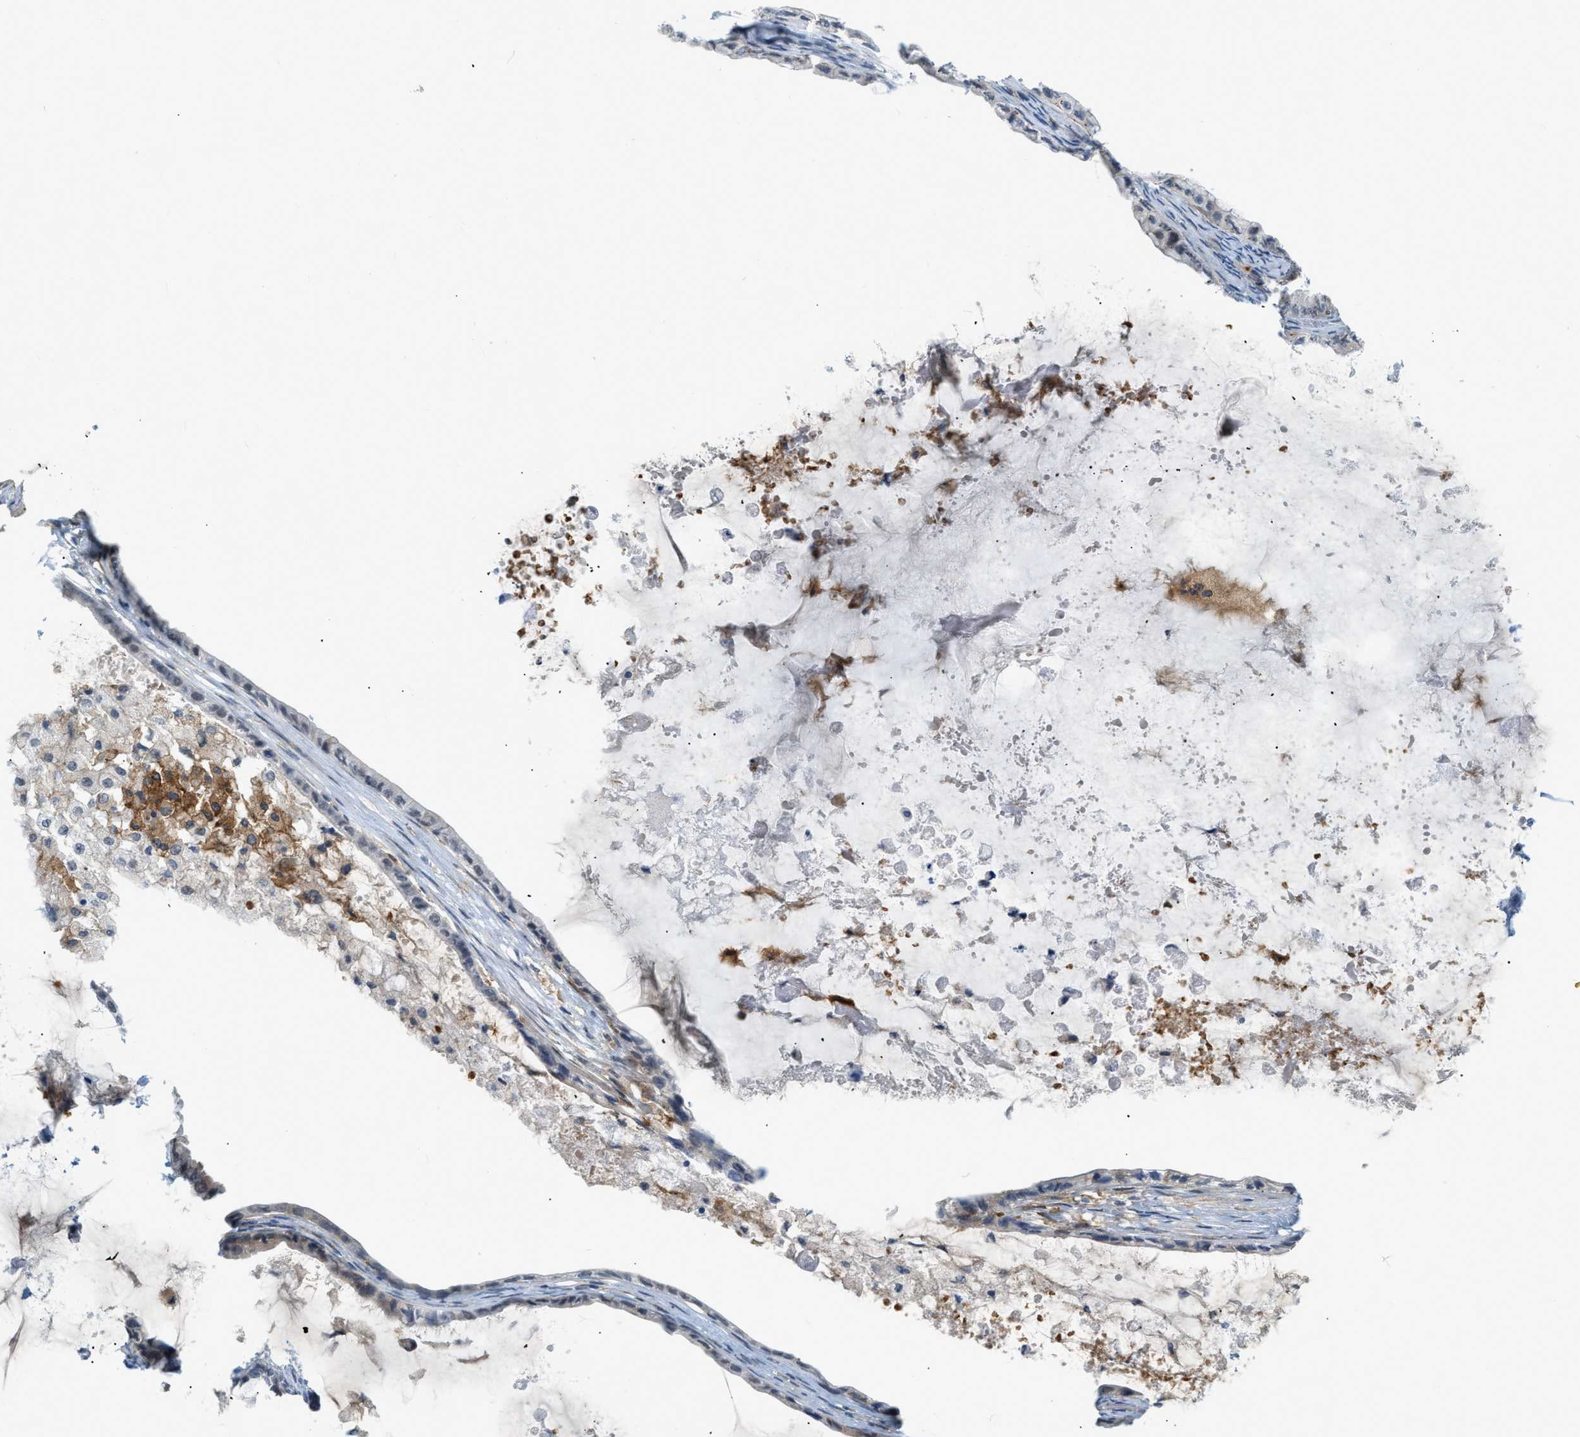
{"staining": {"intensity": "negative", "quantity": "none", "location": "none"}, "tissue": "ovarian cancer", "cell_type": "Tumor cells", "image_type": "cancer", "snomed": [{"axis": "morphology", "description": "Cystadenocarcinoma, mucinous, NOS"}, {"axis": "topography", "description": "Ovary"}], "caption": "The image reveals no significant positivity in tumor cells of ovarian mucinous cystadenocarcinoma.", "gene": "ZNF408", "patient": {"sex": "female", "age": 80}}